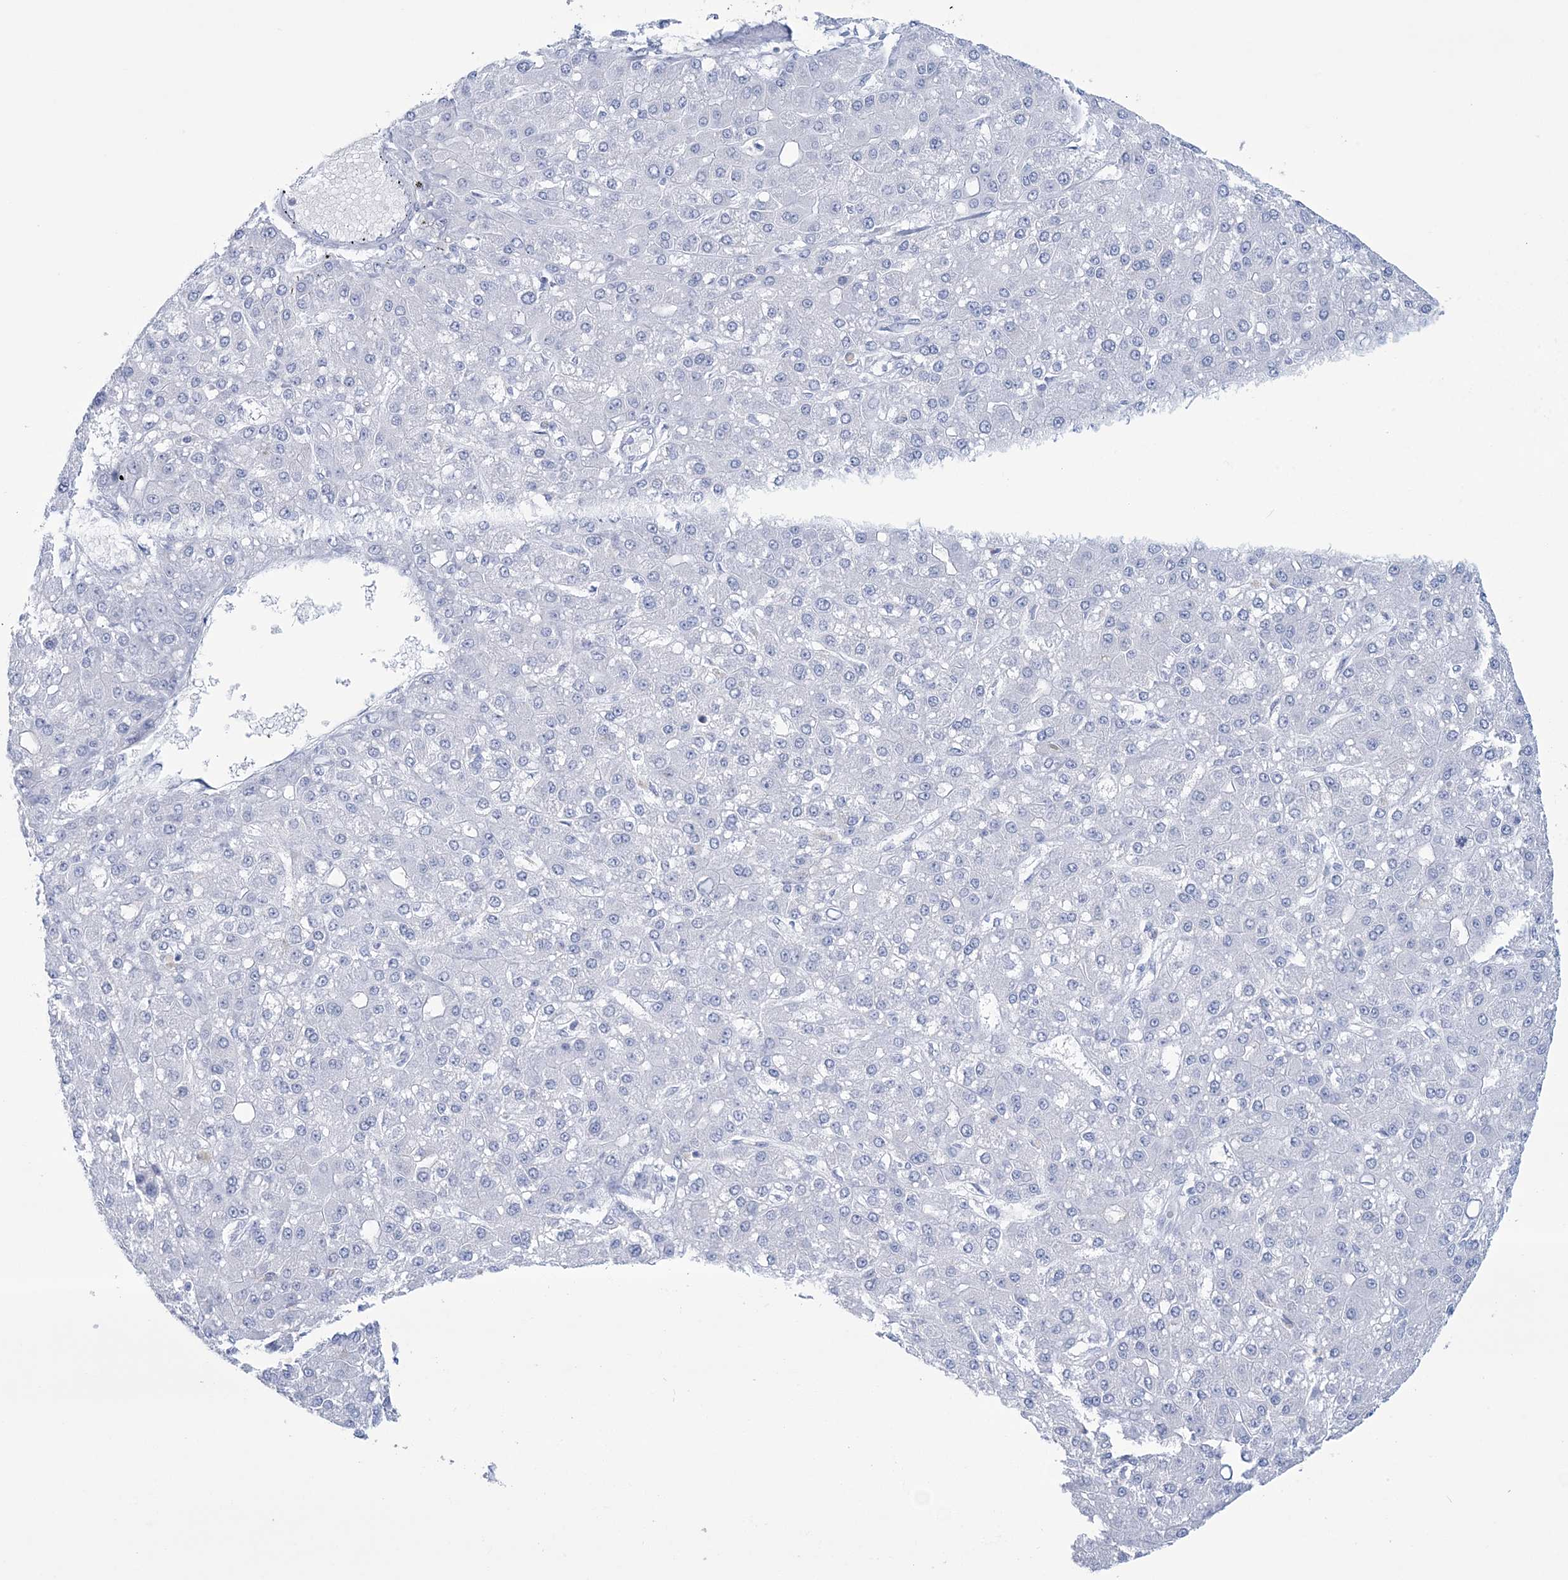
{"staining": {"intensity": "negative", "quantity": "none", "location": "none"}, "tissue": "liver cancer", "cell_type": "Tumor cells", "image_type": "cancer", "snomed": [{"axis": "morphology", "description": "Carcinoma, Hepatocellular, NOS"}, {"axis": "topography", "description": "Liver"}], "caption": "Immunohistochemistry of human liver cancer (hepatocellular carcinoma) shows no positivity in tumor cells.", "gene": "DPCD", "patient": {"sex": "male", "age": 67}}